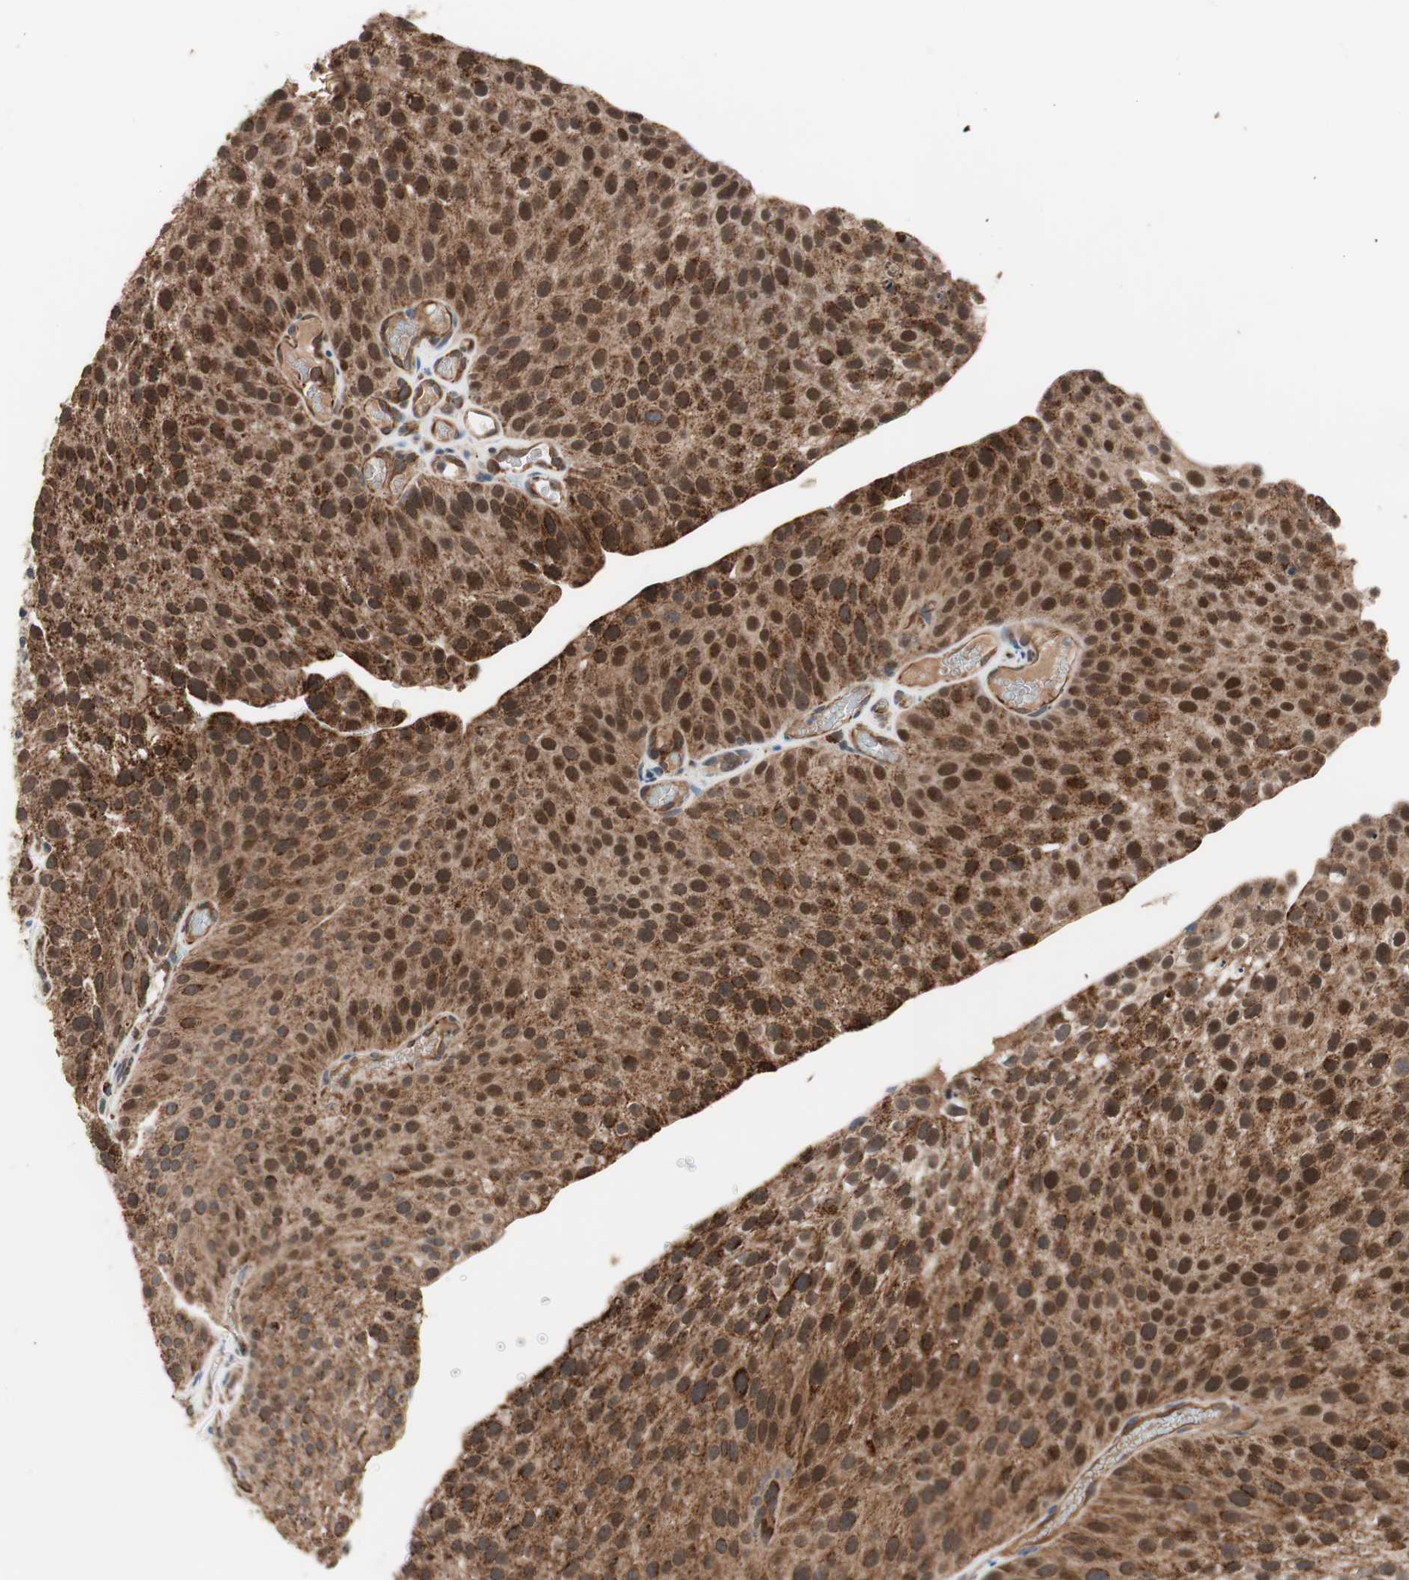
{"staining": {"intensity": "strong", "quantity": ">75%", "location": "cytoplasmic/membranous,nuclear"}, "tissue": "urothelial cancer", "cell_type": "Tumor cells", "image_type": "cancer", "snomed": [{"axis": "morphology", "description": "Urothelial carcinoma, Low grade"}, {"axis": "topography", "description": "Smooth muscle"}, {"axis": "topography", "description": "Urinary bladder"}], "caption": "Human urothelial cancer stained with a brown dye reveals strong cytoplasmic/membranous and nuclear positive positivity in about >75% of tumor cells.", "gene": "HMBS", "patient": {"sex": "male", "age": 60}}